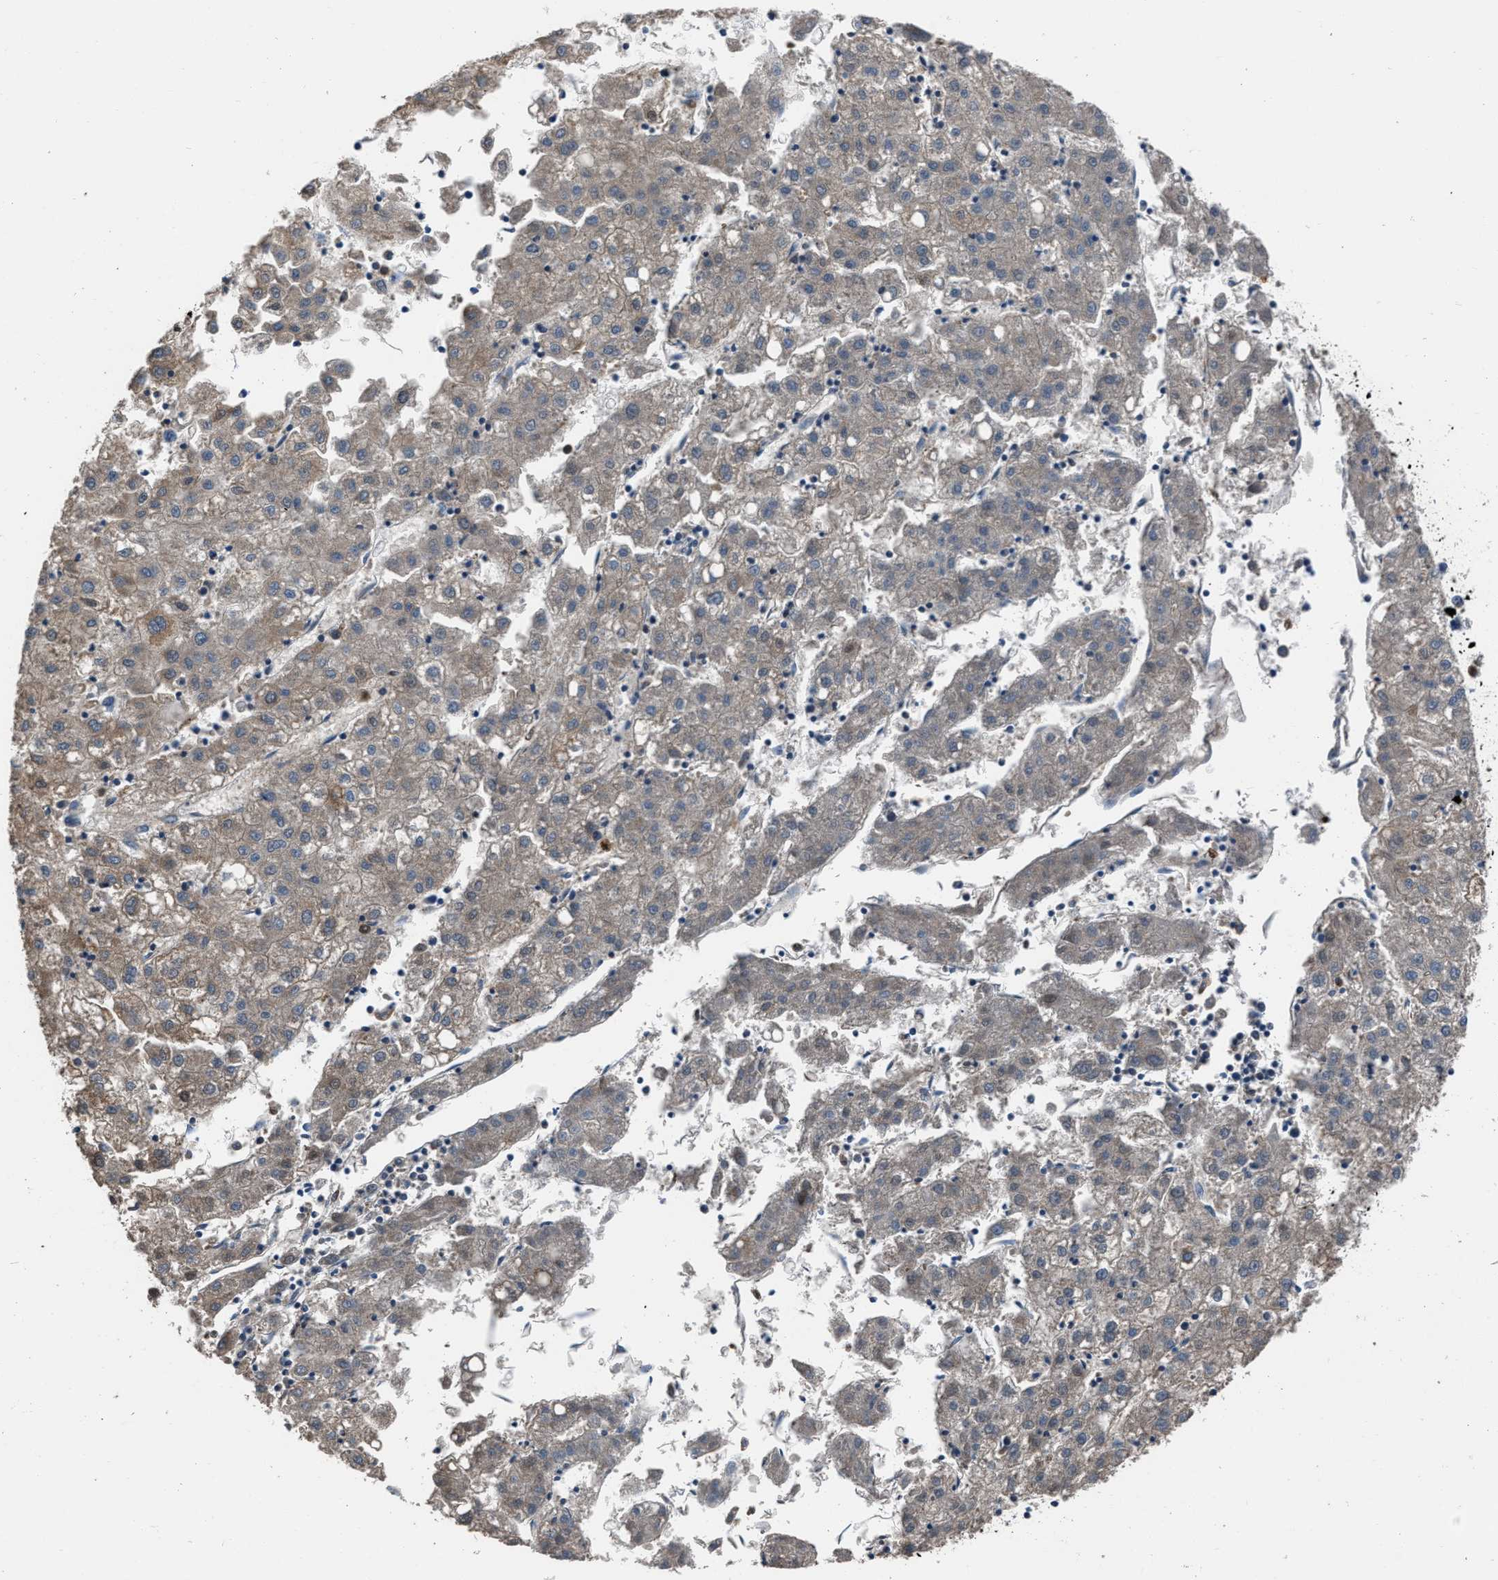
{"staining": {"intensity": "weak", "quantity": "25%-75%", "location": "cytoplasmic/membranous"}, "tissue": "liver cancer", "cell_type": "Tumor cells", "image_type": "cancer", "snomed": [{"axis": "morphology", "description": "Carcinoma, Hepatocellular, NOS"}, {"axis": "topography", "description": "Liver"}], "caption": "There is low levels of weak cytoplasmic/membranous staining in tumor cells of liver cancer (hepatocellular carcinoma), as demonstrated by immunohistochemical staining (brown color).", "gene": "USP25", "patient": {"sex": "male", "age": 72}}